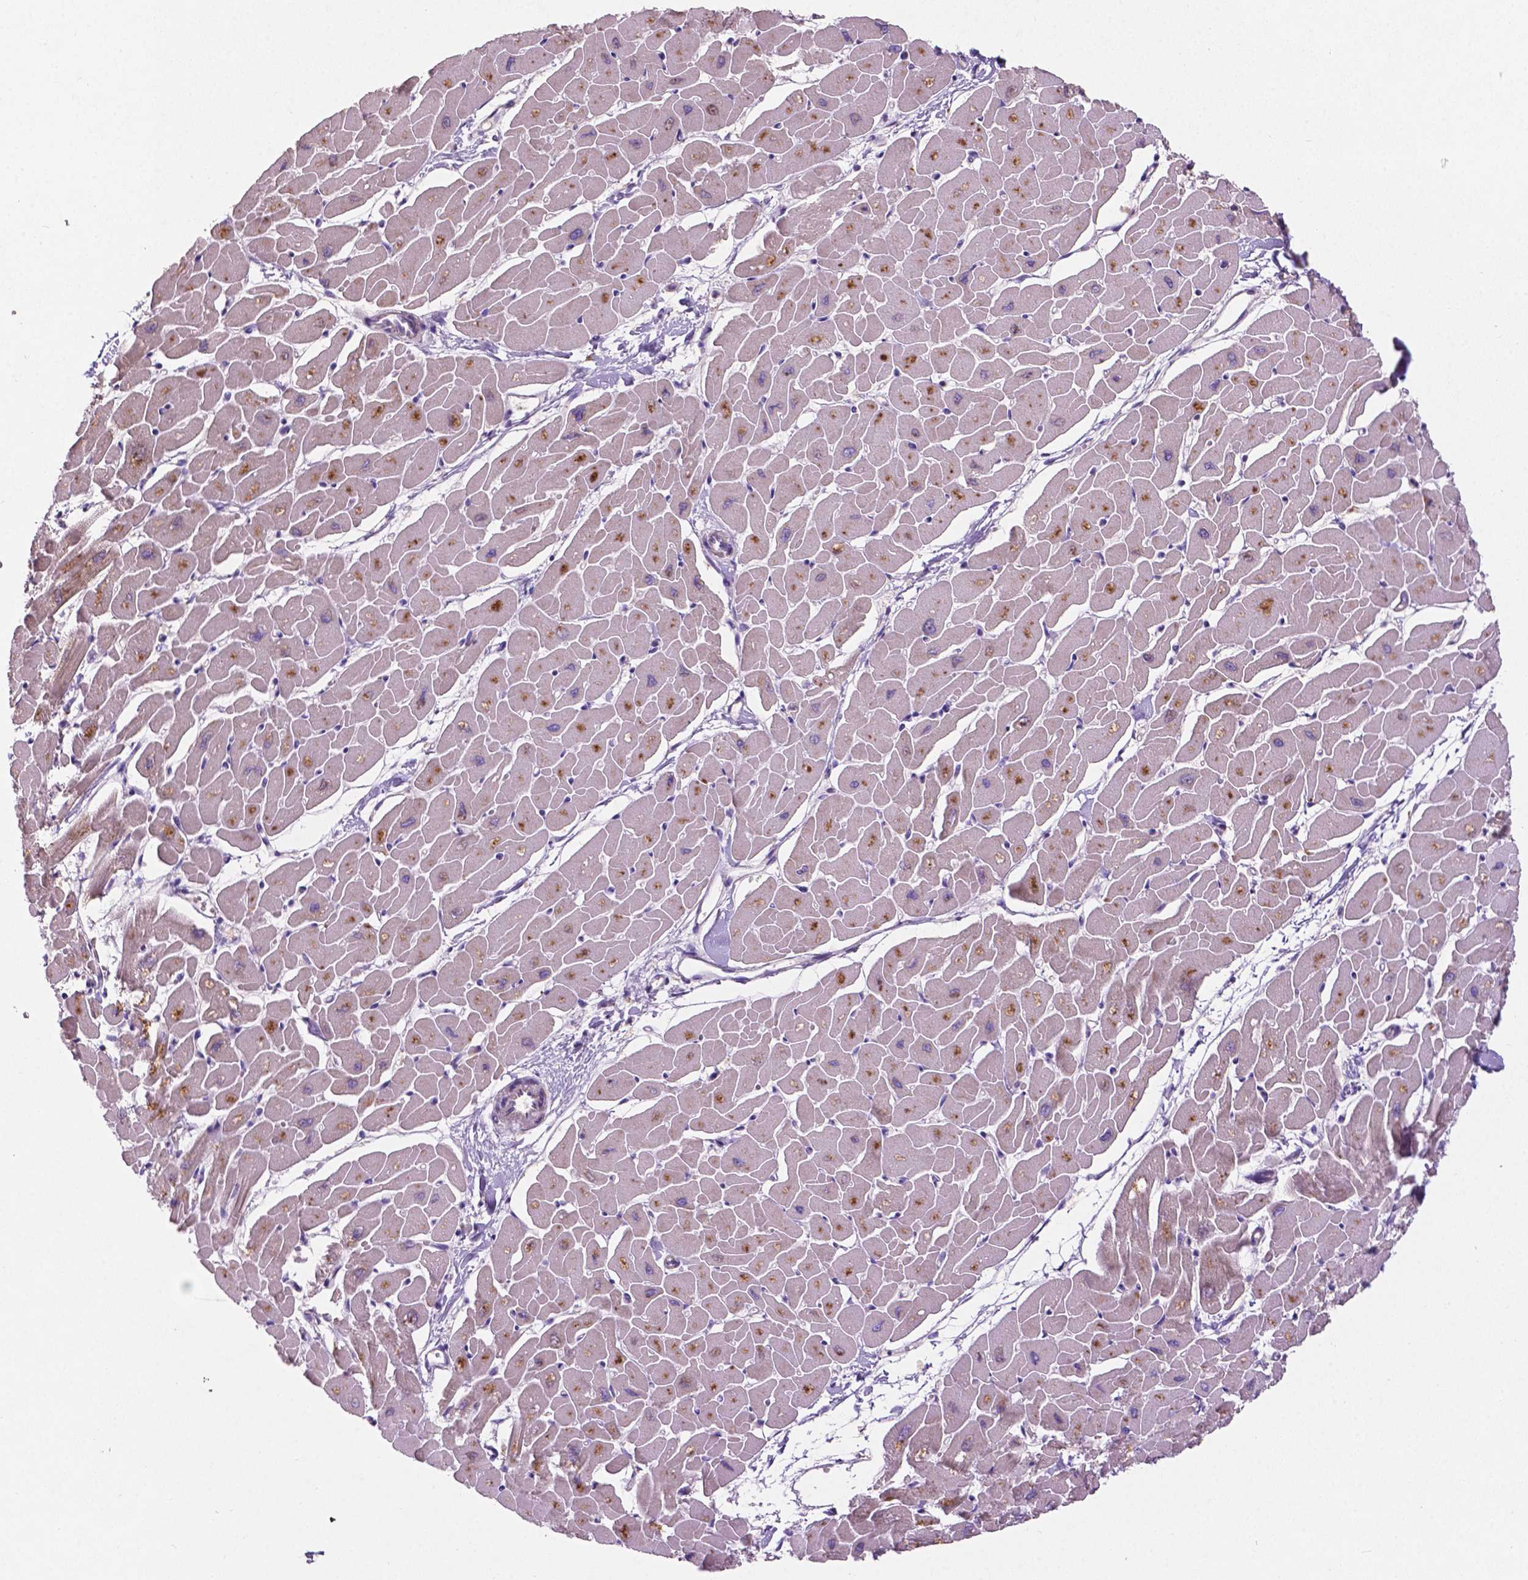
{"staining": {"intensity": "weak", "quantity": "25%-75%", "location": "cytoplasmic/membranous"}, "tissue": "heart muscle", "cell_type": "Cardiomyocytes", "image_type": "normal", "snomed": [{"axis": "morphology", "description": "Normal tissue, NOS"}, {"axis": "topography", "description": "Heart"}], "caption": "This image shows normal heart muscle stained with immunohistochemistry (IHC) to label a protein in brown. The cytoplasmic/membranous of cardiomyocytes show weak positivity for the protein. Nuclei are counter-stained blue.", "gene": "ARL5C", "patient": {"sex": "male", "age": 57}}